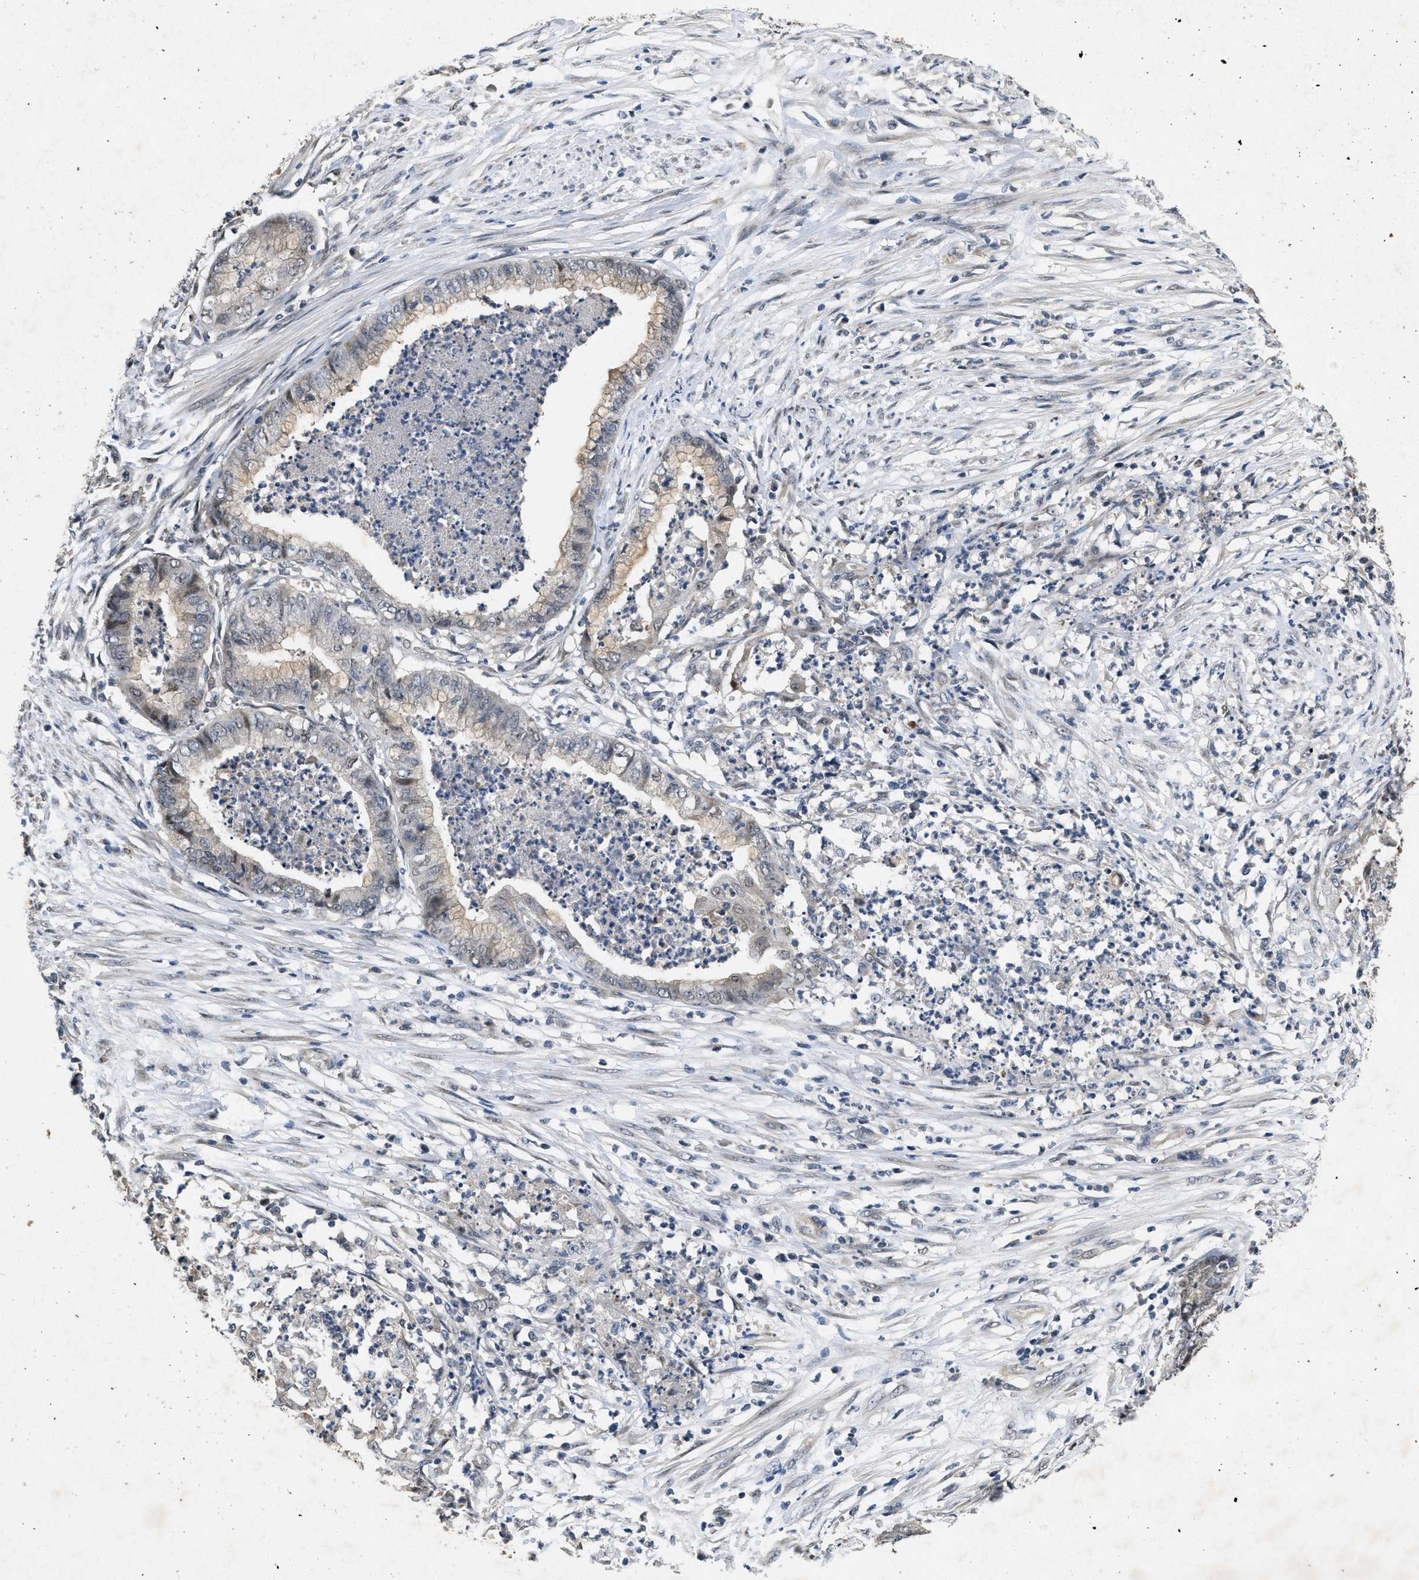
{"staining": {"intensity": "weak", "quantity": "25%-75%", "location": "cytoplasmic/membranous"}, "tissue": "endometrial cancer", "cell_type": "Tumor cells", "image_type": "cancer", "snomed": [{"axis": "morphology", "description": "Necrosis, NOS"}, {"axis": "morphology", "description": "Adenocarcinoma, NOS"}, {"axis": "topography", "description": "Endometrium"}], "caption": "A histopathology image of endometrial cancer stained for a protein exhibits weak cytoplasmic/membranous brown staining in tumor cells.", "gene": "PAPOLG", "patient": {"sex": "female", "age": 79}}